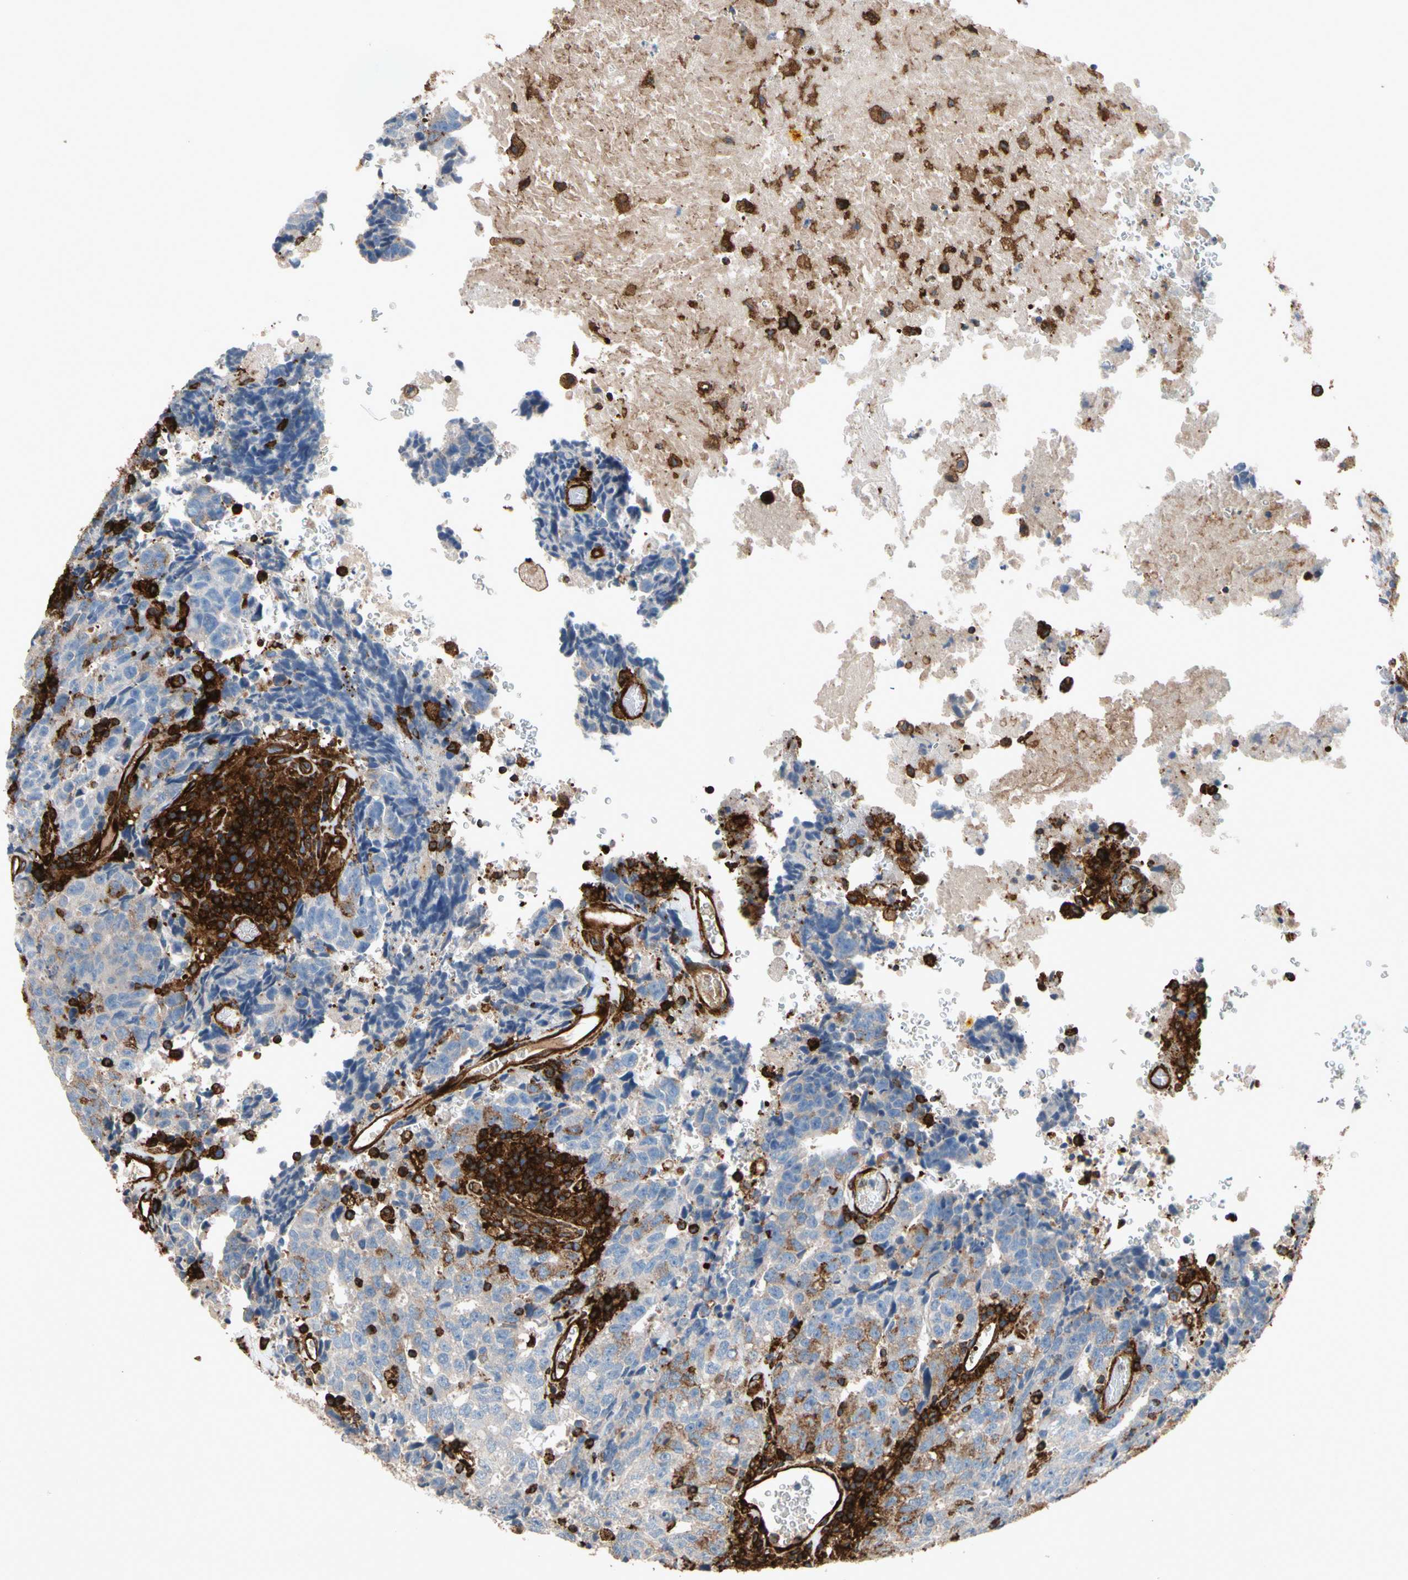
{"staining": {"intensity": "moderate", "quantity": "<25%", "location": "cytoplasmic/membranous"}, "tissue": "testis cancer", "cell_type": "Tumor cells", "image_type": "cancer", "snomed": [{"axis": "morphology", "description": "Necrosis, NOS"}, {"axis": "morphology", "description": "Carcinoma, Embryonal, NOS"}, {"axis": "topography", "description": "Testis"}], "caption": "Testis cancer was stained to show a protein in brown. There is low levels of moderate cytoplasmic/membranous expression in approximately <25% of tumor cells.", "gene": "NDFIP2", "patient": {"sex": "male", "age": 19}}